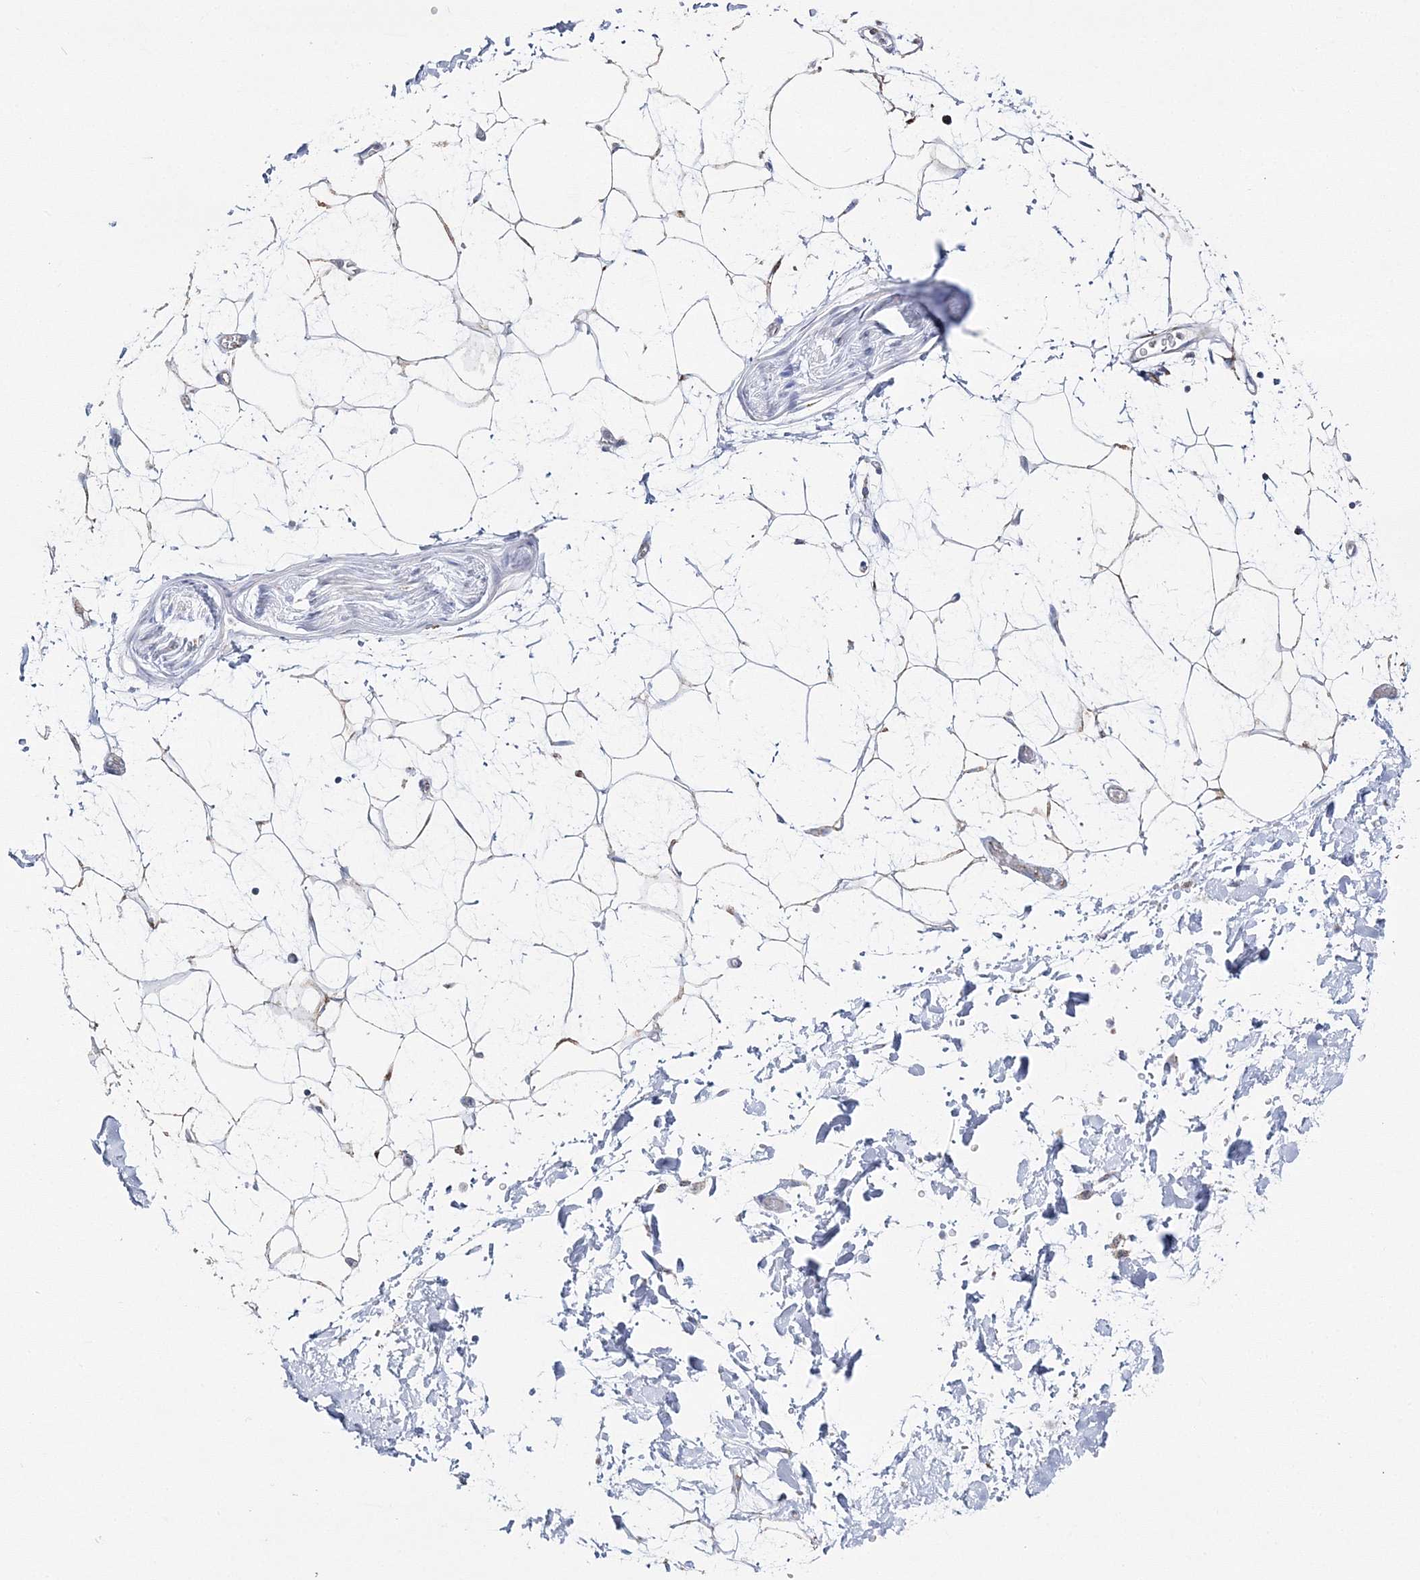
{"staining": {"intensity": "negative", "quantity": "none", "location": "none"}, "tissue": "adipose tissue", "cell_type": "Adipocytes", "image_type": "normal", "snomed": [{"axis": "morphology", "description": "Normal tissue, NOS"}, {"axis": "topography", "description": "Soft tissue"}], "caption": "Immunohistochemistry of benign human adipose tissue shows no staining in adipocytes.", "gene": "HIBCH", "patient": {"sex": "male", "age": 72}}